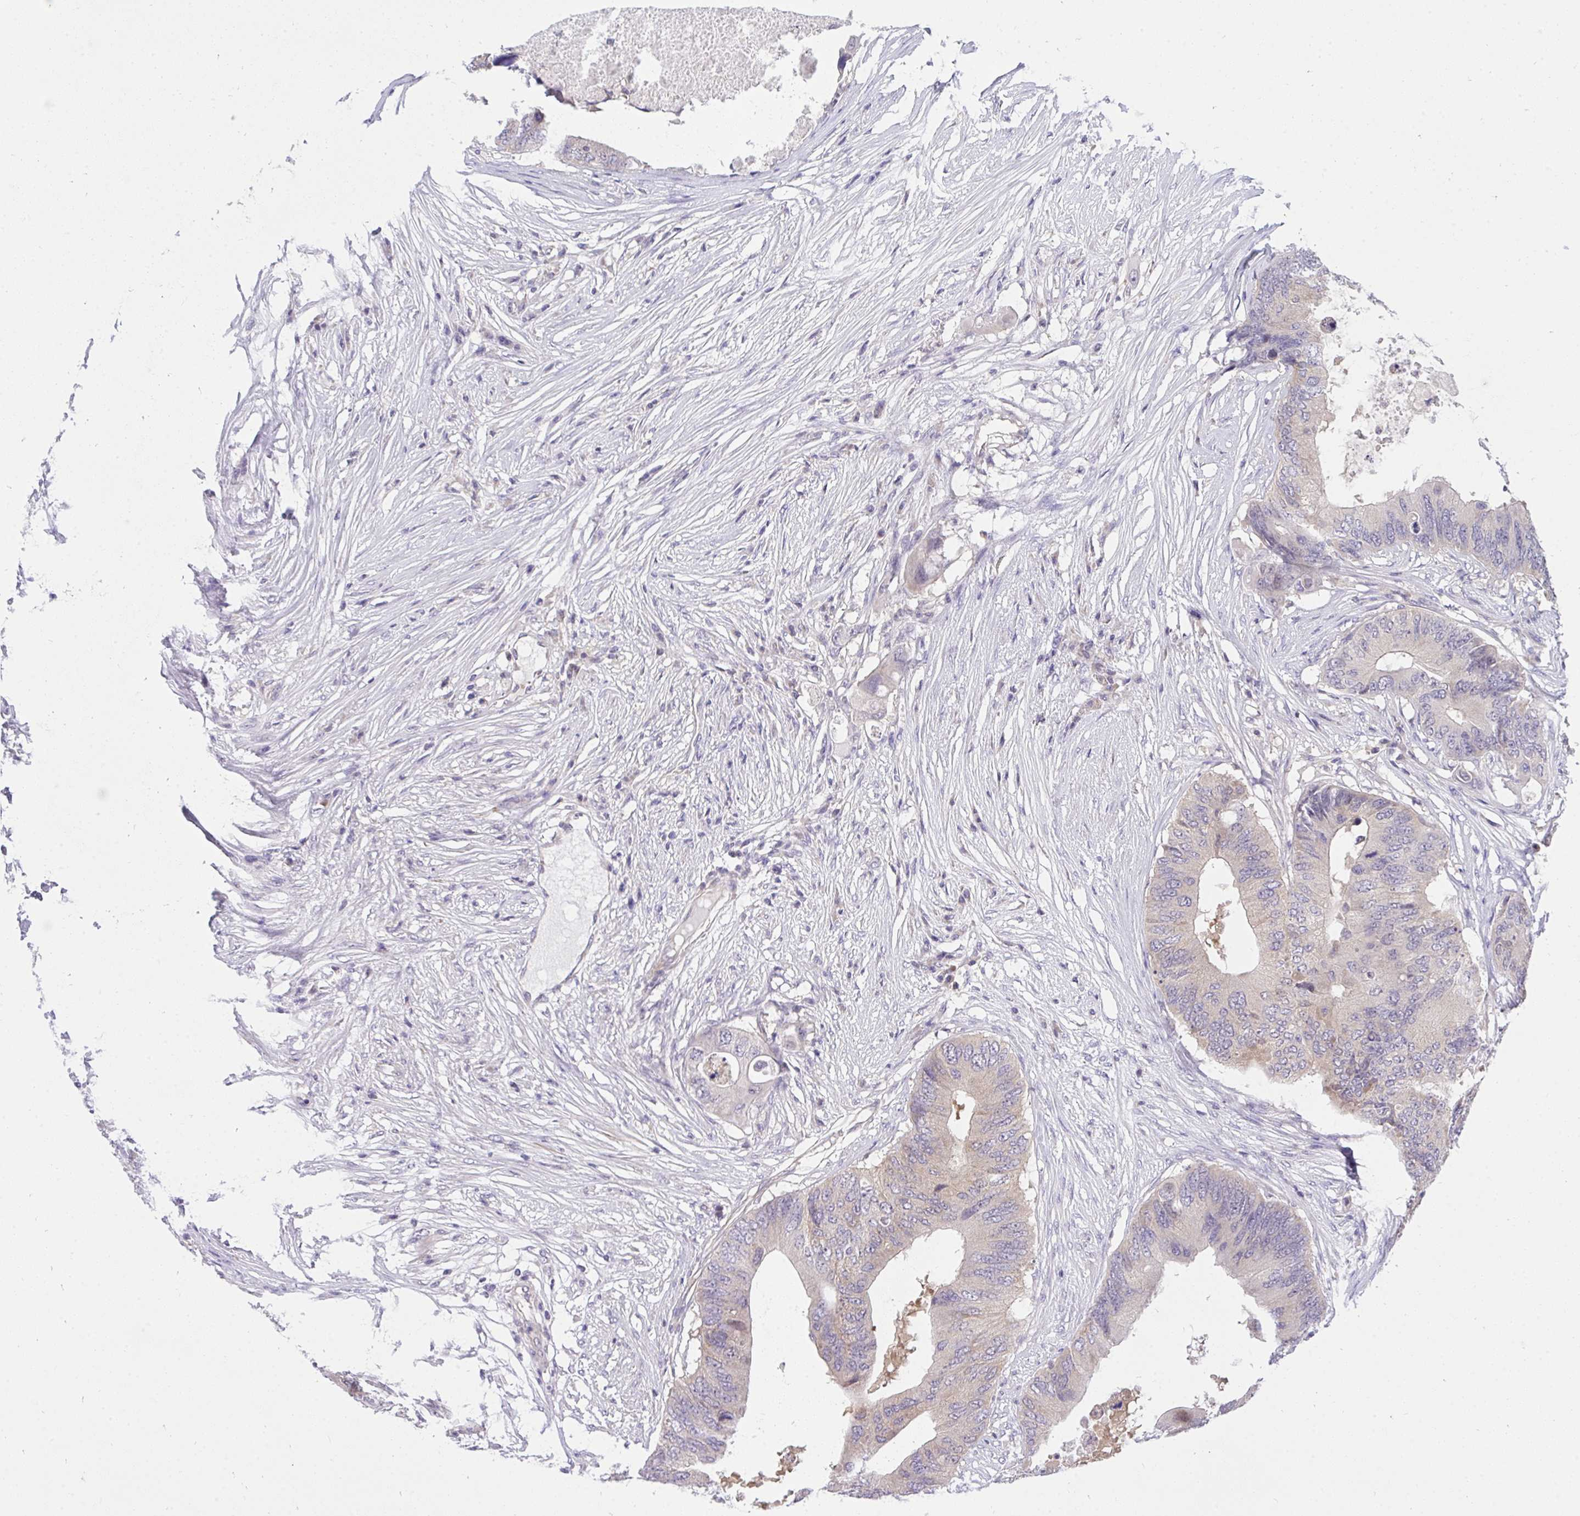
{"staining": {"intensity": "negative", "quantity": "none", "location": "none"}, "tissue": "colorectal cancer", "cell_type": "Tumor cells", "image_type": "cancer", "snomed": [{"axis": "morphology", "description": "Adenocarcinoma, NOS"}, {"axis": "topography", "description": "Colon"}], "caption": "Image shows no significant protein positivity in tumor cells of colorectal adenocarcinoma.", "gene": "C19orf54", "patient": {"sex": "male", "age": 71}}